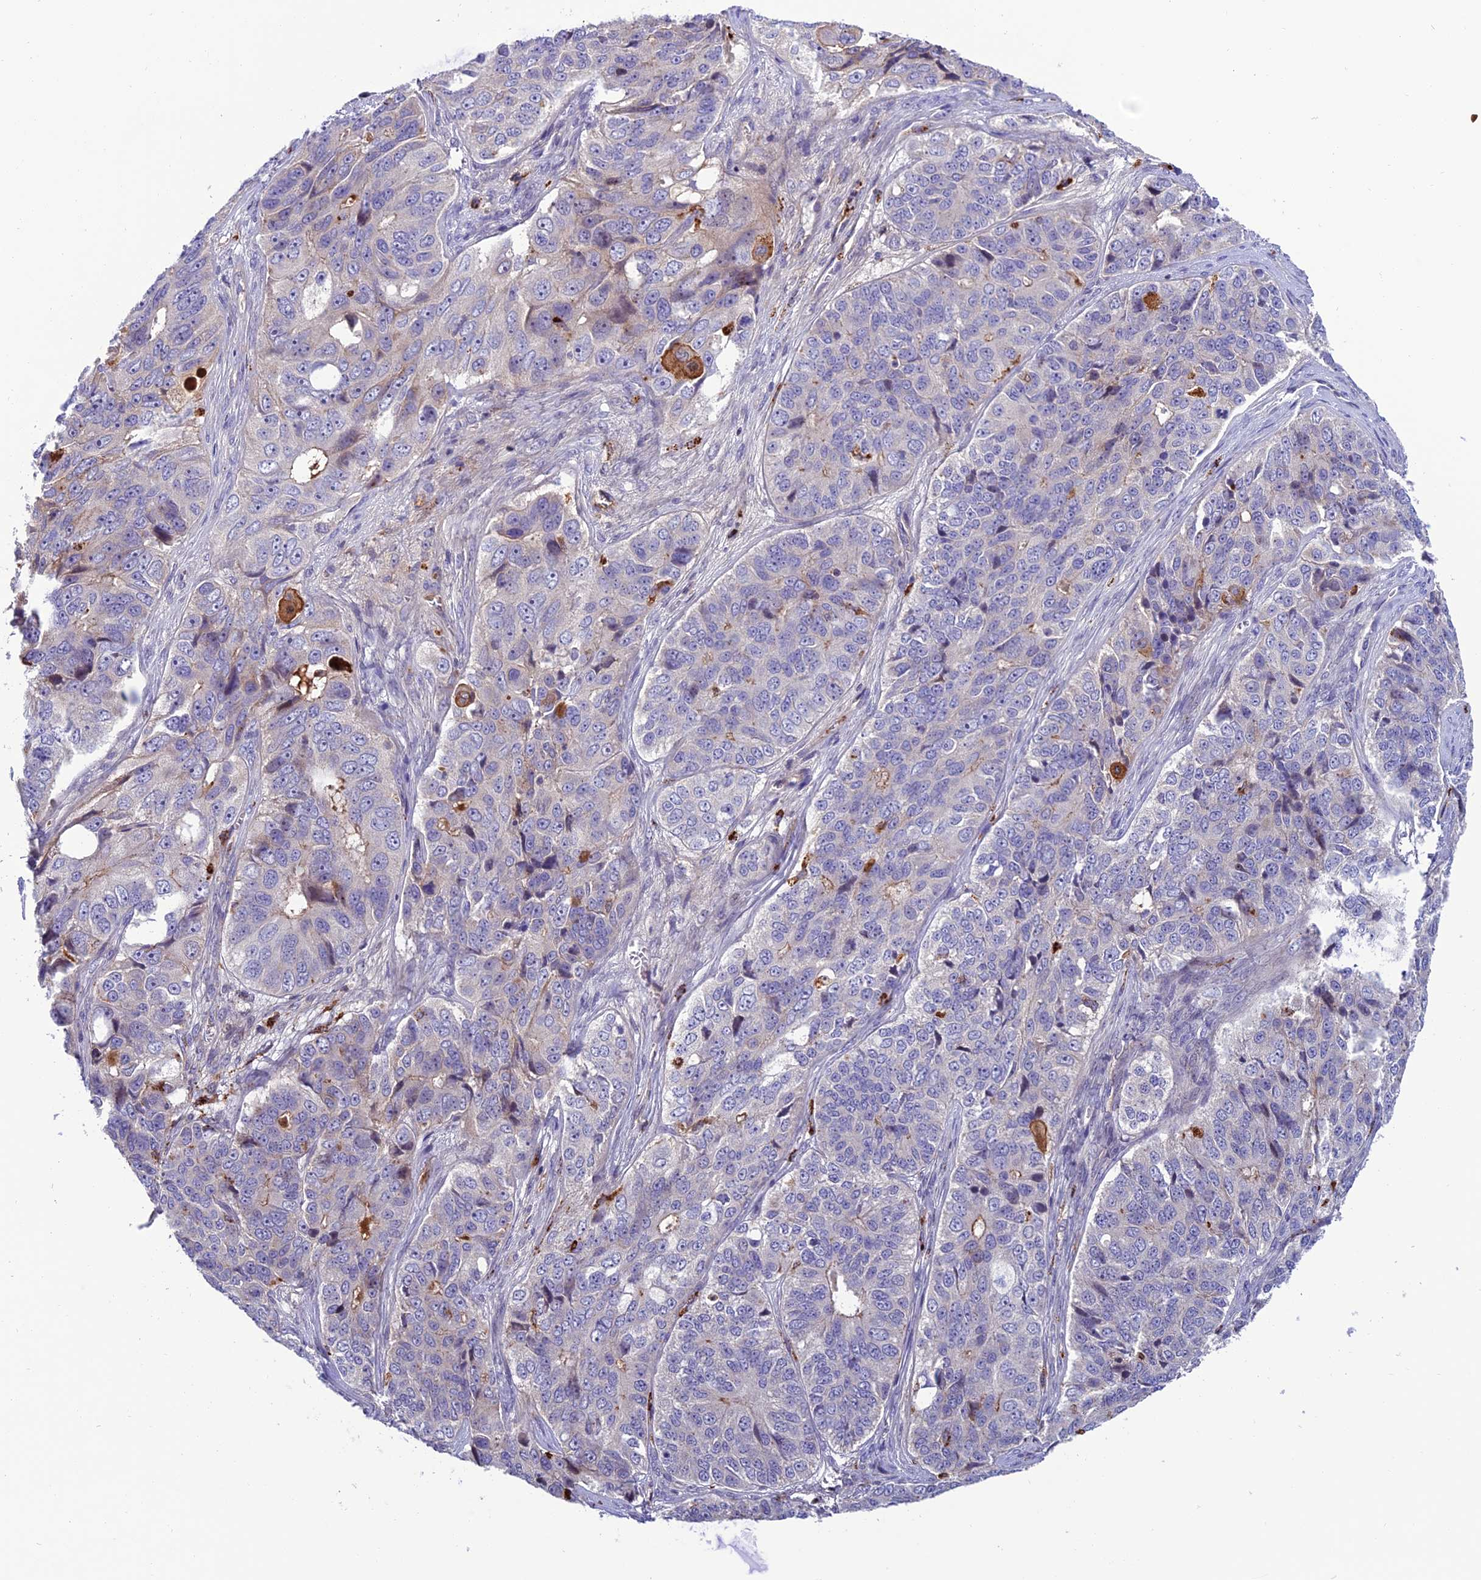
{"staining": {"intensity": "negative", "quantity": "none", "location": "none"}, "tissue": "ovarian cancer", "cell_type": "Tumor cells", "image_type": "cancer", "snomed": [{"axis": "morphology", "description": "Carcinoma, endometroid"}, {"axis": "topography", "description": "Ovary"}], "caption": "IHC photomicrograph of ovarian endometroid carcinoma stained for a protein (brown), which exhibits no expression in tumor cells. The staining was performed using DAB to visualize the protein expression in brown, while the nuclei were stained in blue with hematoxylin (Magnification: 20x).", "gene": "ARHGEF18", "patient": {"sex": "female", "age": 51}}